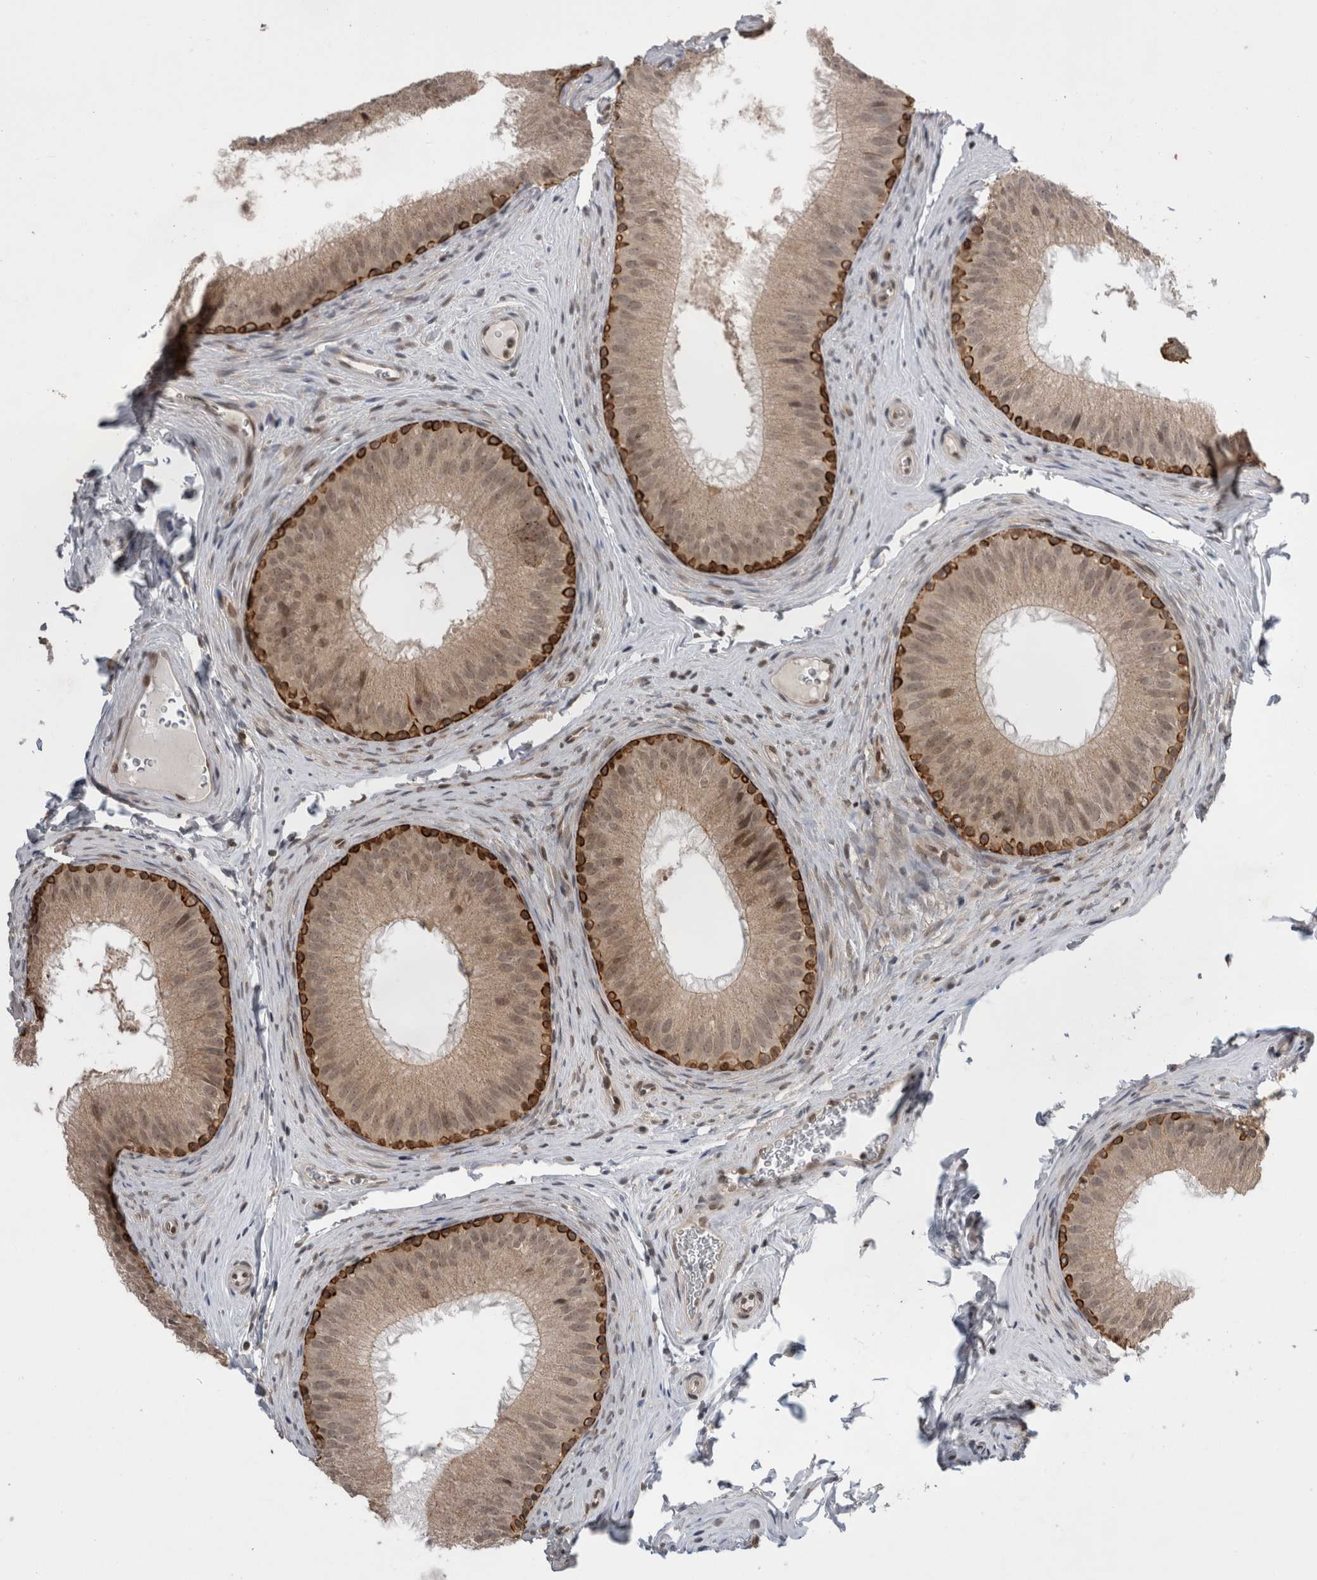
{"staining": {"intensity": "moderate", "quantity": ">75%", "location": "cytoplasmic/membranous,nuclear"}, "tissue": "epididymis", "cell_type": "Glandular cells", "image_type": "normal", "snomed": [{"axis": "morphology", "description": "Normal tissue, NOS"}, {"axis": "topography", "description": "Epididymis"}], "caption": "Protein analysis of normal epididymis reveals moderate cytoplasmic/membranous,nuclear positivity in about >75% of glandular cells.", "gene": "ZNF341", "patient": {"sex": "male", "age": 32}}